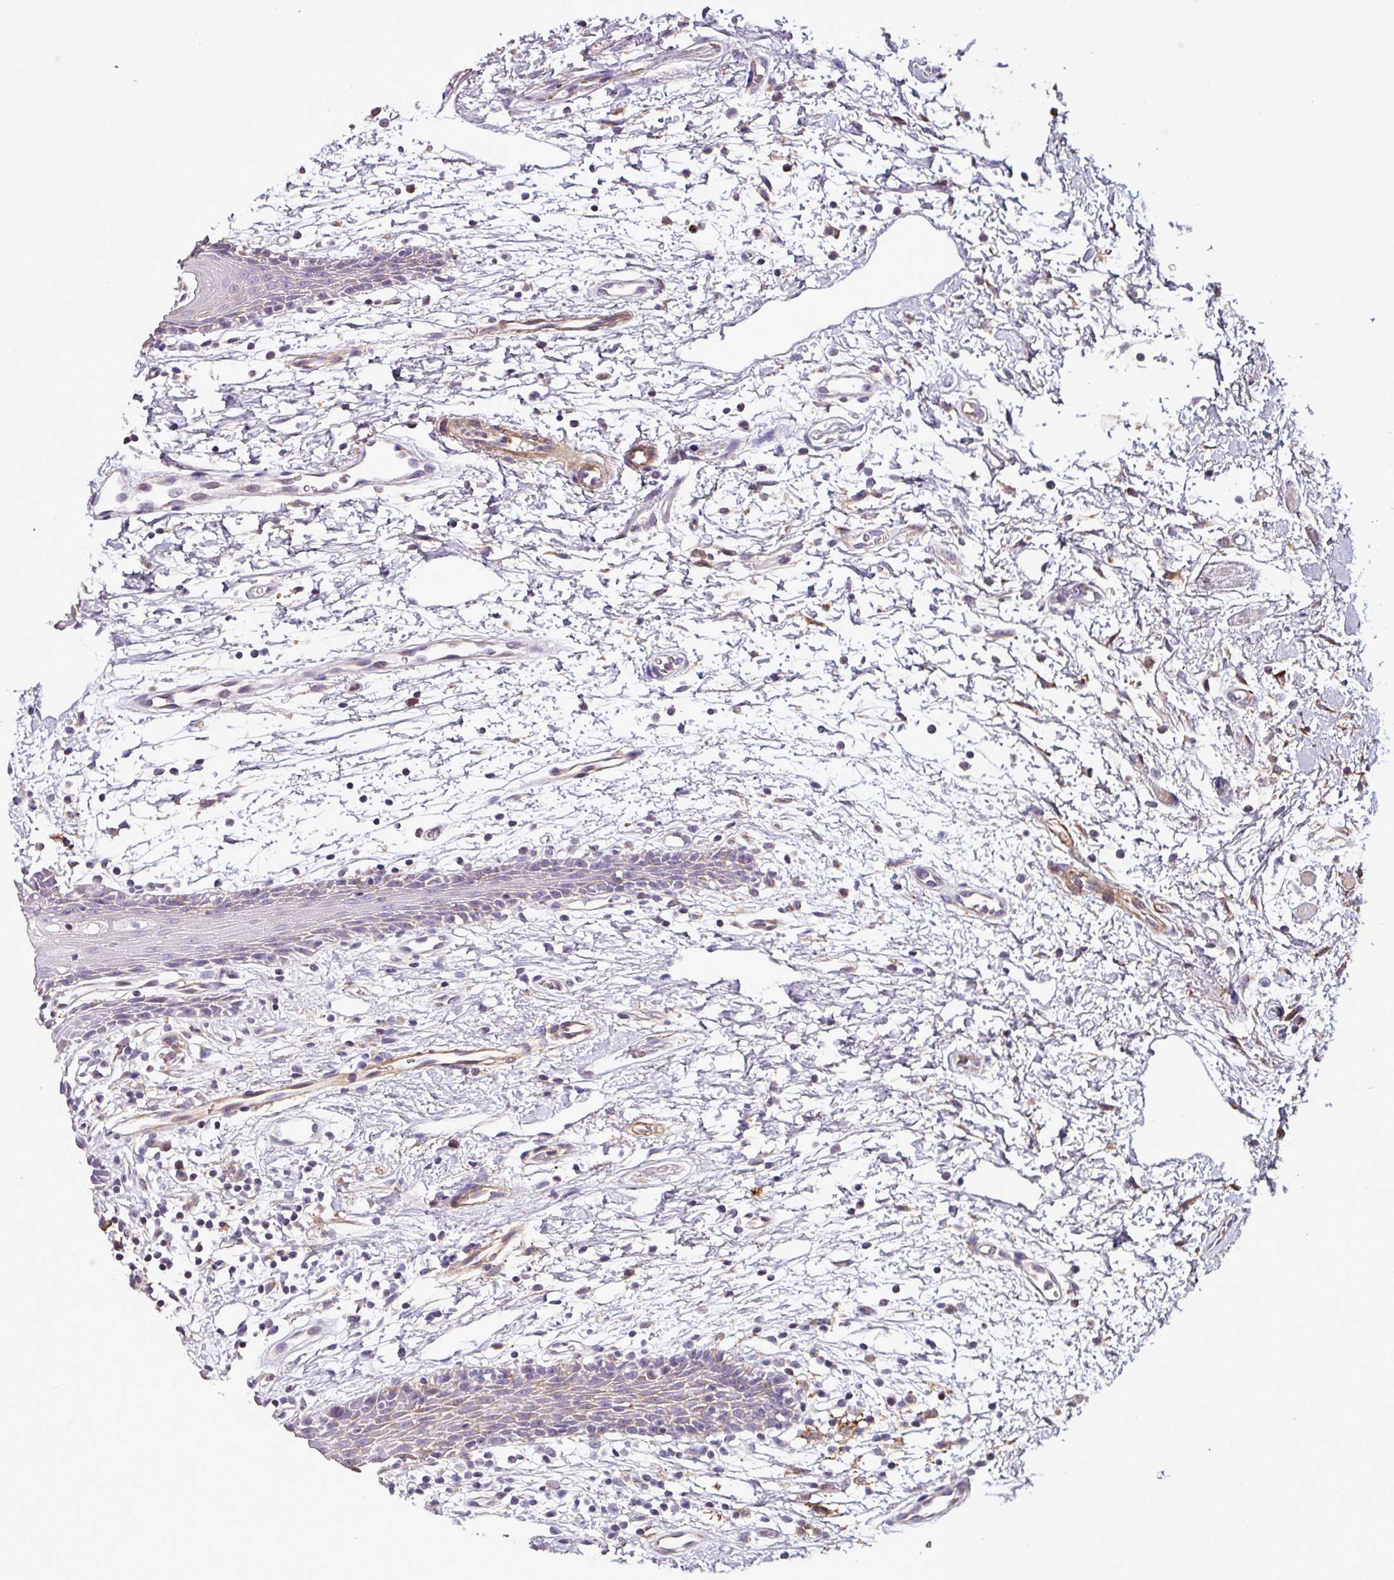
{"staining": {"intensity": "moderate", "quantity": "<25%", "location": "cytoplasmic/membranous"}, "tissue": "oral mucosa", "cell_type": "Squamous epithelial cells", "image_type": "normal", "snomed": [{"axis": "morphology", "description": "Normal tissue, NOS"}, {"axis": "topography", "description": "Oral tissue"}, {"axis": "topography", "description": "Tounge, NOS"}], "caption": "An immunohistochemistry (IHC) micrograph of benign tissue is shown. Protein staining in brown labels moderate cytoplasmic/membranous positivity in oral mucosa within squamous epithelial cells.", "gene": "SCIN", "patient": {"sex": "female", "age": 59}}